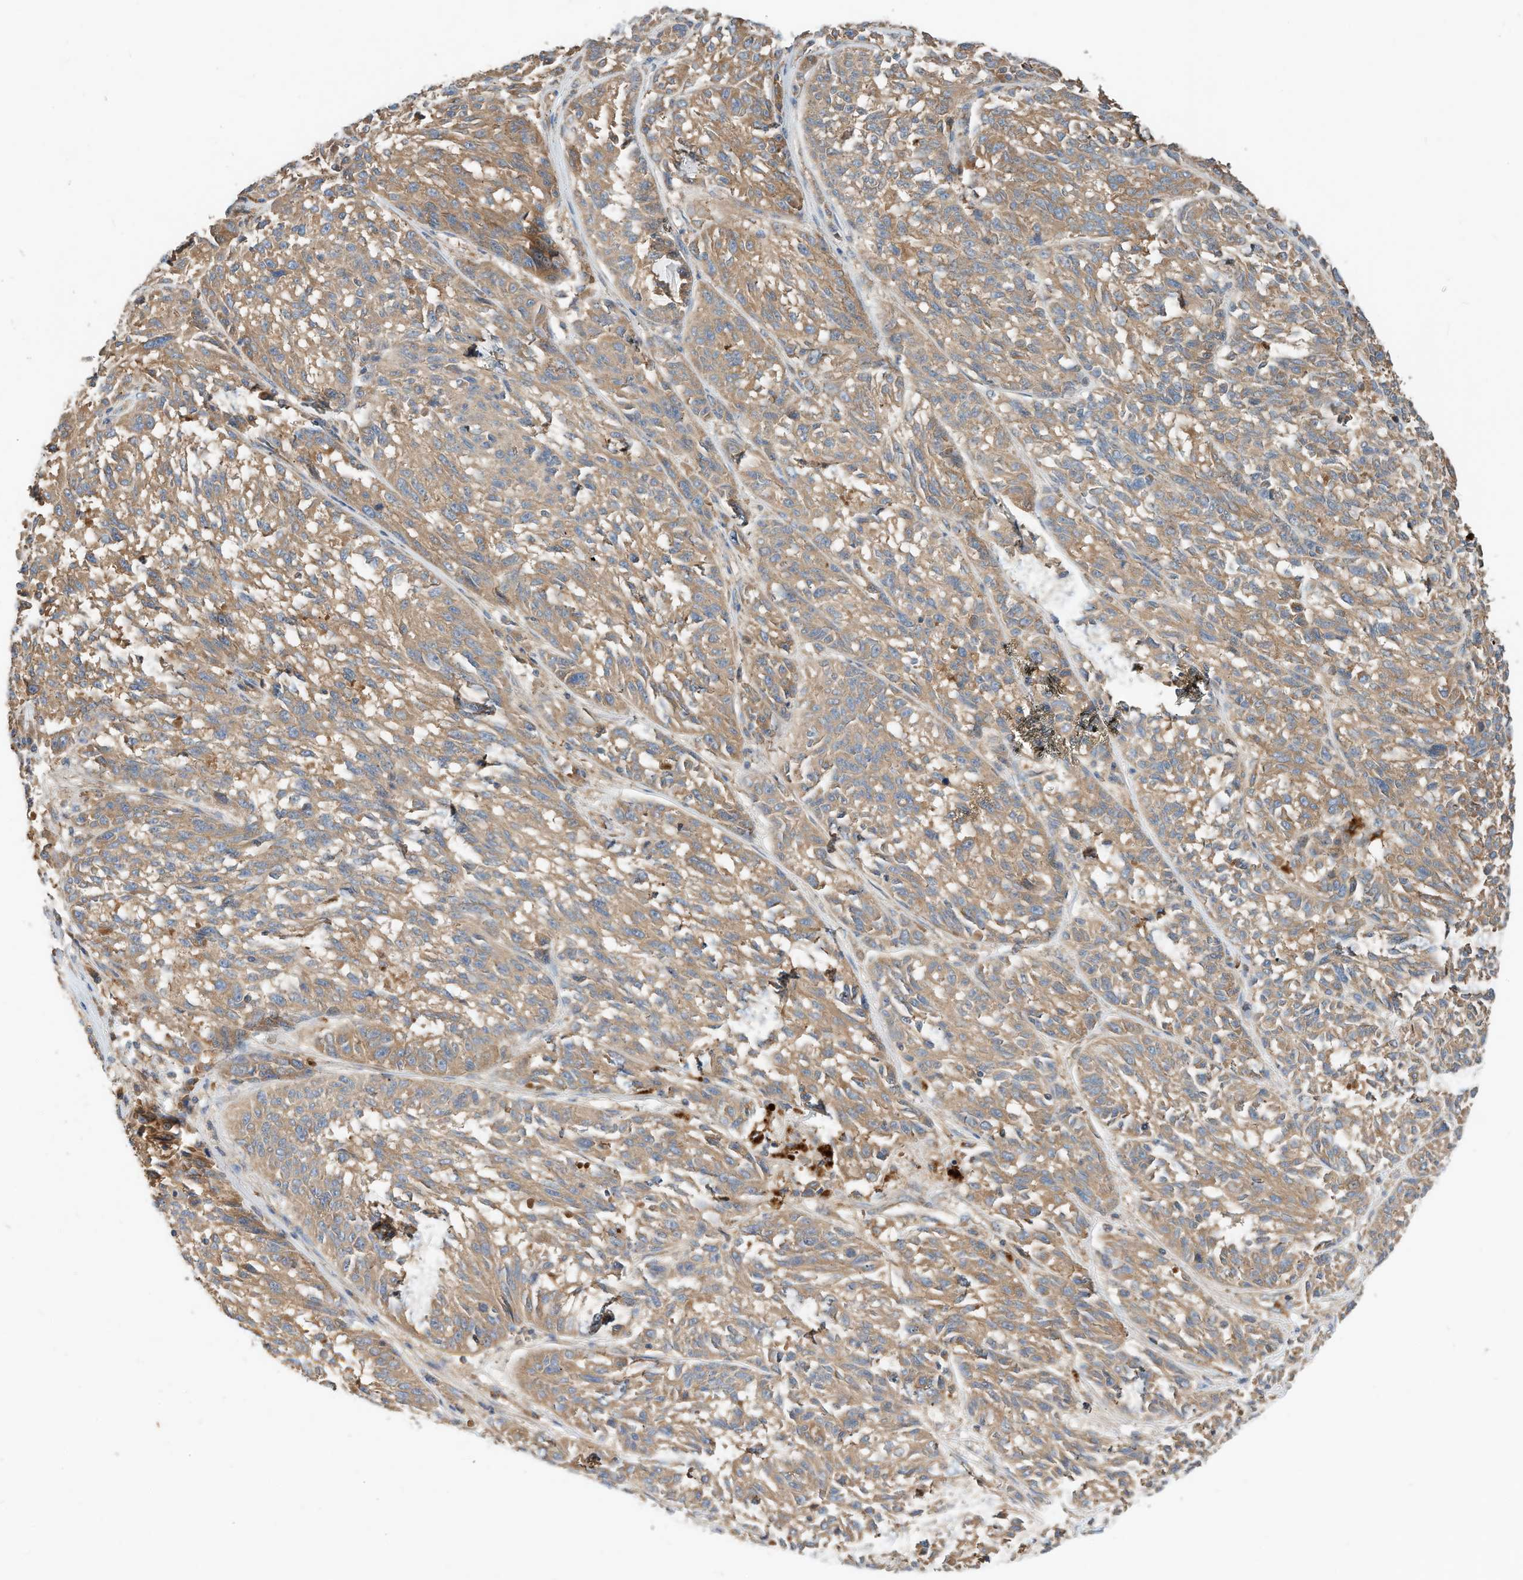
{"staining": {"intensity": "moderate", "quantity": ">75%", "location": "cytoplasmic/membranous"}, "tissue": "melanoma", "cell_type": "Tumor cells", "image_type": "cancer", "snomed": [{"axis": "morphology", "description": "Malignant melanoma, NOS"}, {"axis": "topography", "description": "Skin"}], "caption": "Immunohistochemical staining of human malignant melanoma exhibits medium levels of moderate cytoplasmic/membranous protein expression in approximately >75% of tumor cells.", "gene": "CPAMD8", "patient": {"sex": "male", "age": 53}}